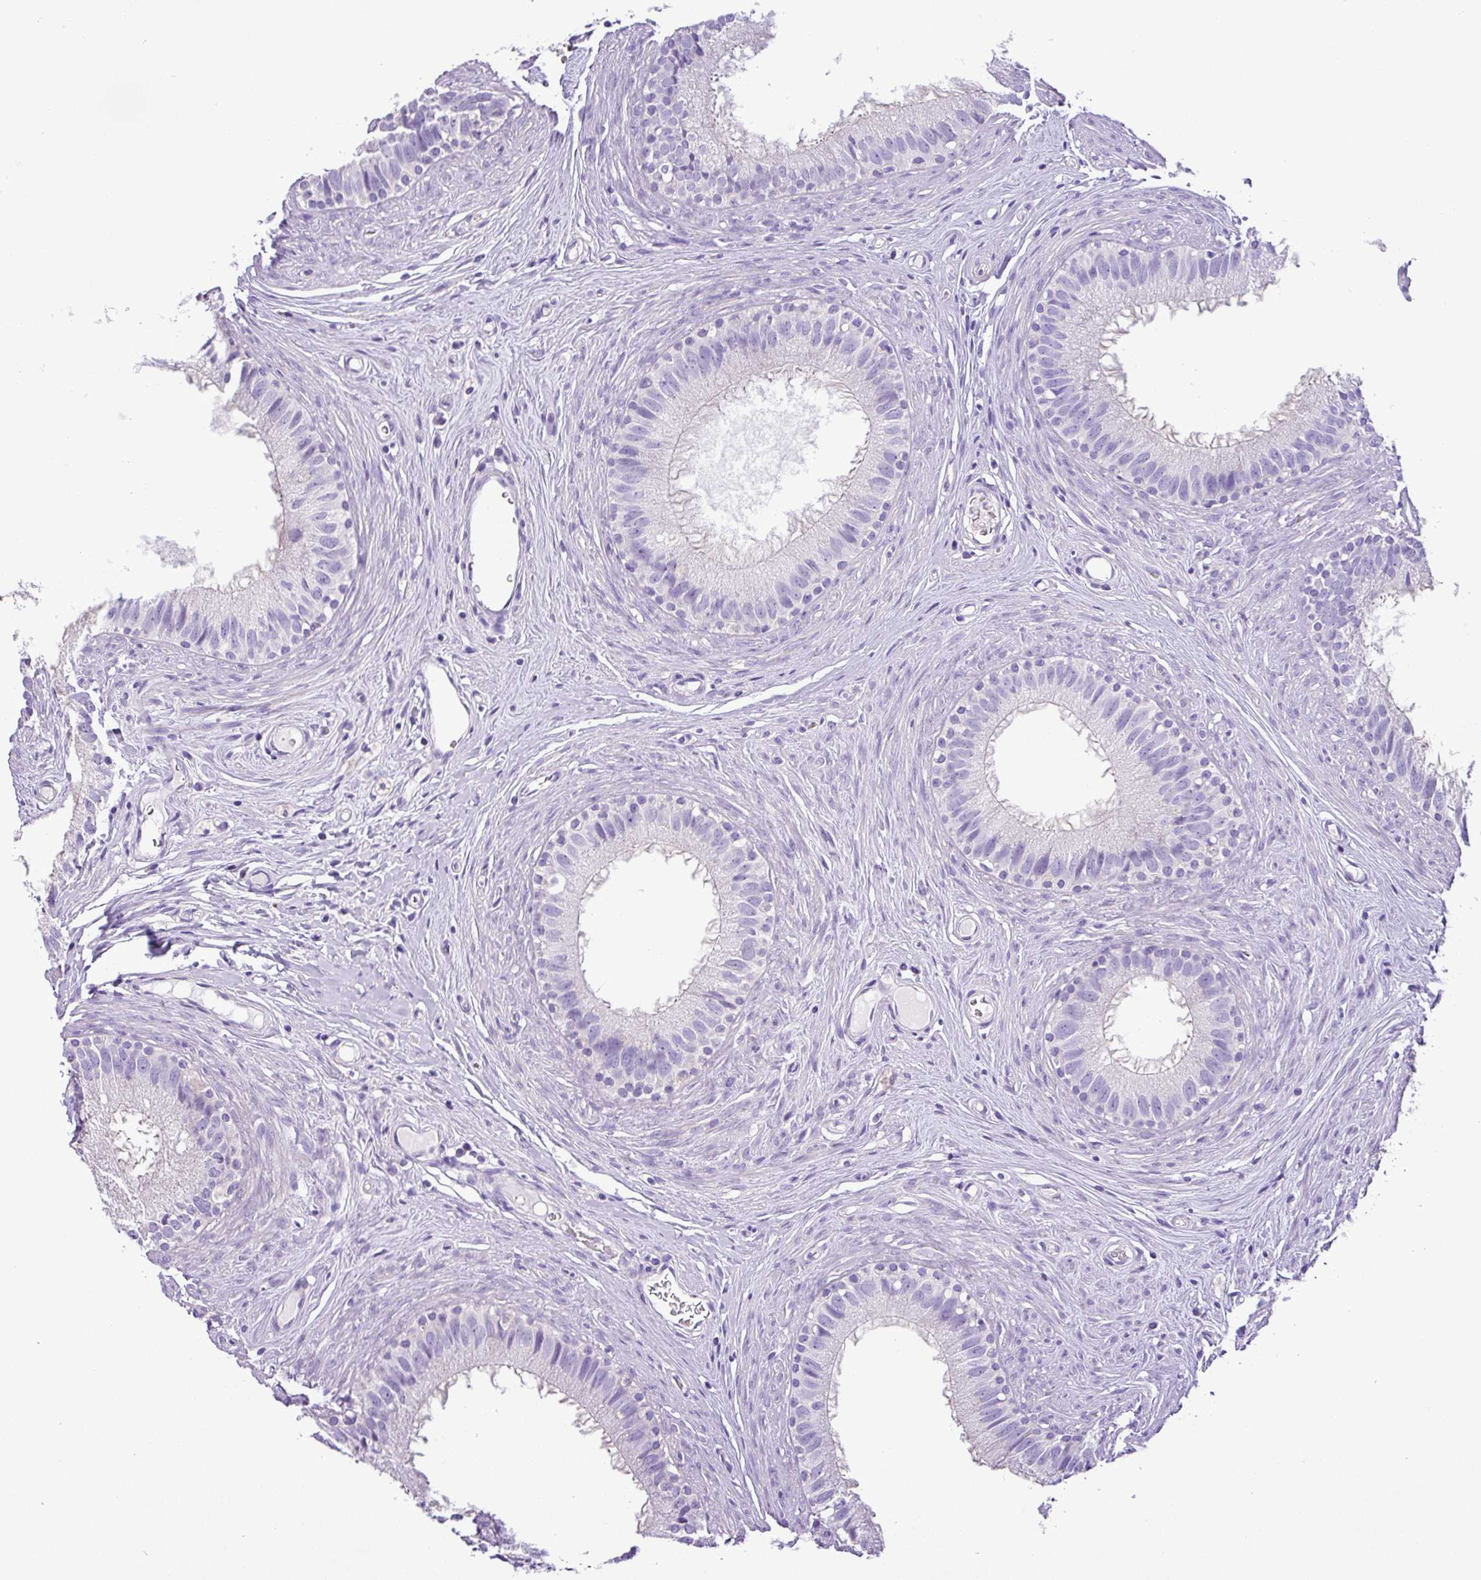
{"staining": {"intensity": "weak", "quantity": "25%-75%", "location": "cytoplasmic/membranous"}, "tissue": "epididymis", "cell_type": "Glandular cells", "image_type": "normal", "snomed": [{"axis": "morphology", "description": "Normal tissue, NOS"}, {"axis": "topography", "description": "Epididymis"}], "caption": "A histopathology image showing weak cytoplasmic/membranous staining in about 25%-75% of glandular cells in normal epididymis, as visualized by brown immunohistochemical staining.", "gene": "ZNF334", "patient": {"sex": "male", "age": 80}}